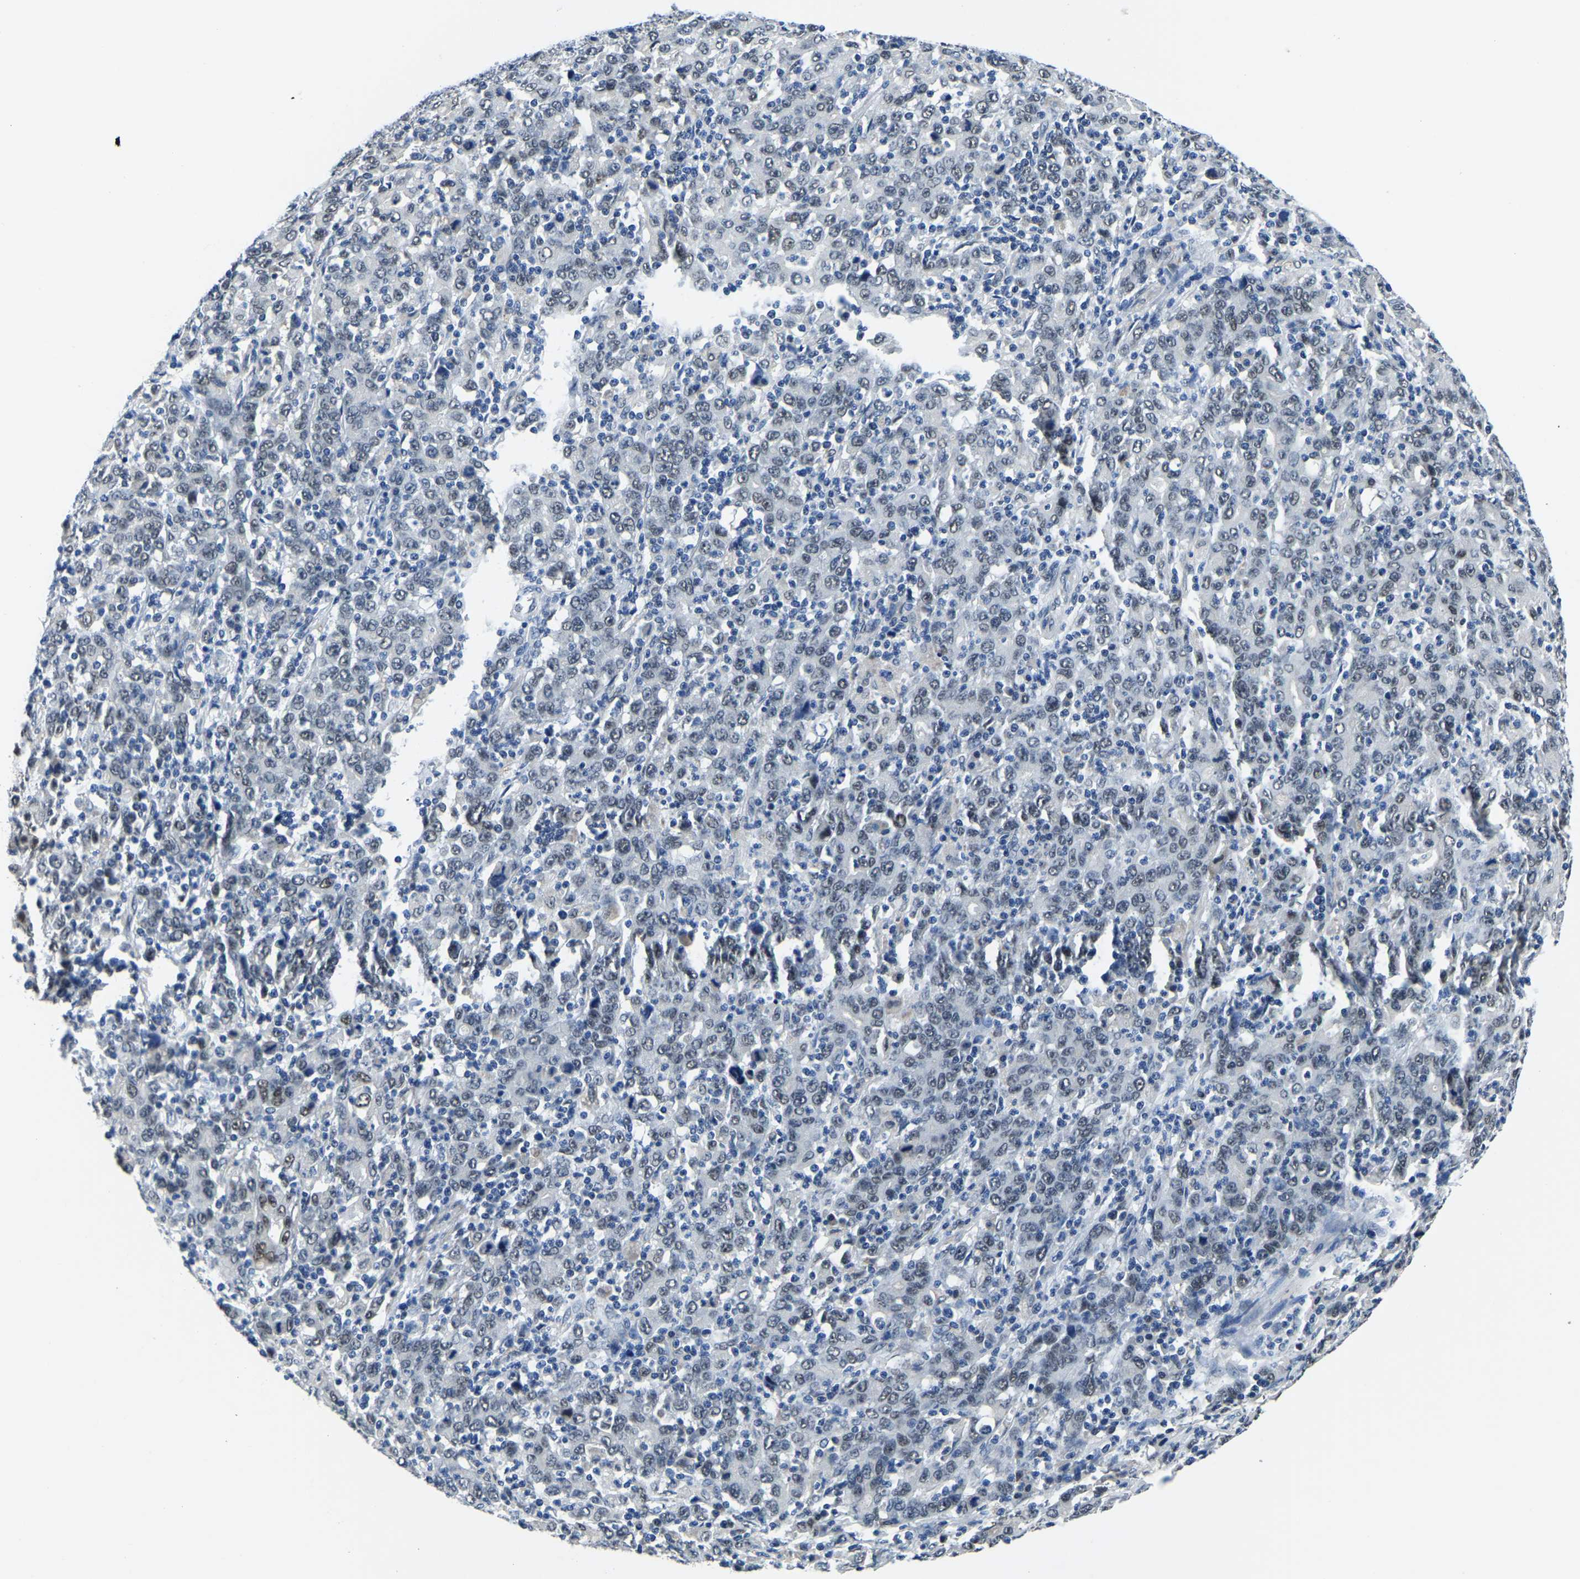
{"staining": {"intensity": "weak", "quantity": ">75%", "location": "nuclear"}, "tissue": "stomach cancer", "cell_type": "Tumor cells", "image_type": "cancer", "snomed": [{"axis": "morphology", "description": "Adenocarcinoma, NOS"}, {"axis": "topography", "description": "Stomach, upper"}], "caption": "Immunohistochemistry photomicrograph of adenocarcinoma (stomach) stained for a protein (brown), which exhibits low levels of weak nuclear staining in about >75% of tumor cells.", "gene": "BNIP3L", "patient": {"sex": "male", "age": 69}}